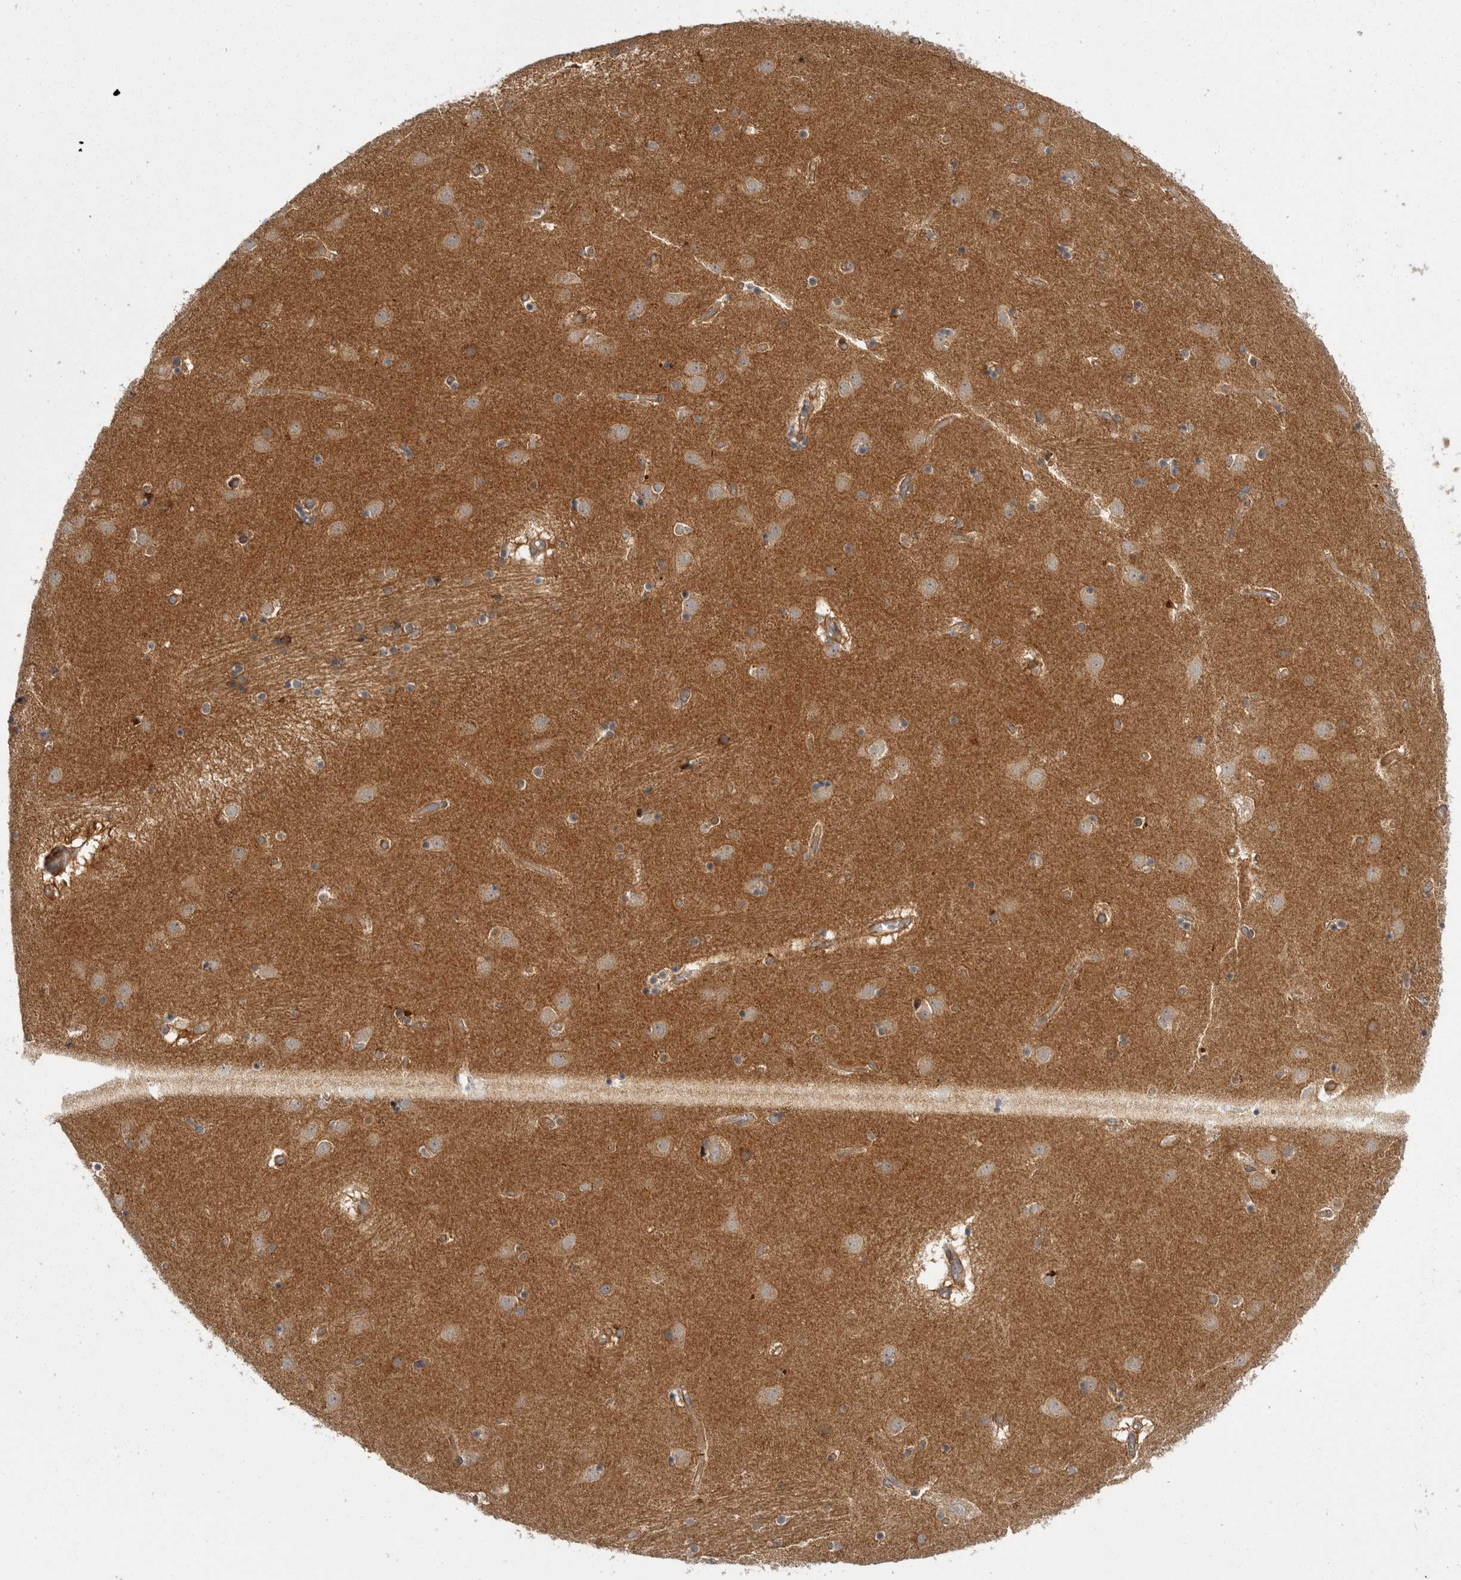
{"staining": {"intensity": "weak", "quantity": "<25%", "location": "cytoplasmic/membranous"}, "tissue": "caudate", "cell_type": "Glial cells", "image_type": "normal", "snomed": [{"axis": "morphology", "description": "Normal tissue, NOS"}, {"axis": "topography", "description": "Lateral ventricle wall"}], "caption": "A high-resolution micrograph shows immunohistochemistry staining of benign caudate, which exhibits no significant staining in glial cells. The staining was performed using DAB (3,3'-diaminobenzidine) to visualize the protein expression in brown, while the nuclei were stained in blue with hematoxylin (Magnification: 20x).", "gene": "OSBPL9", "patient": {"sex": "male", "age": 70}}